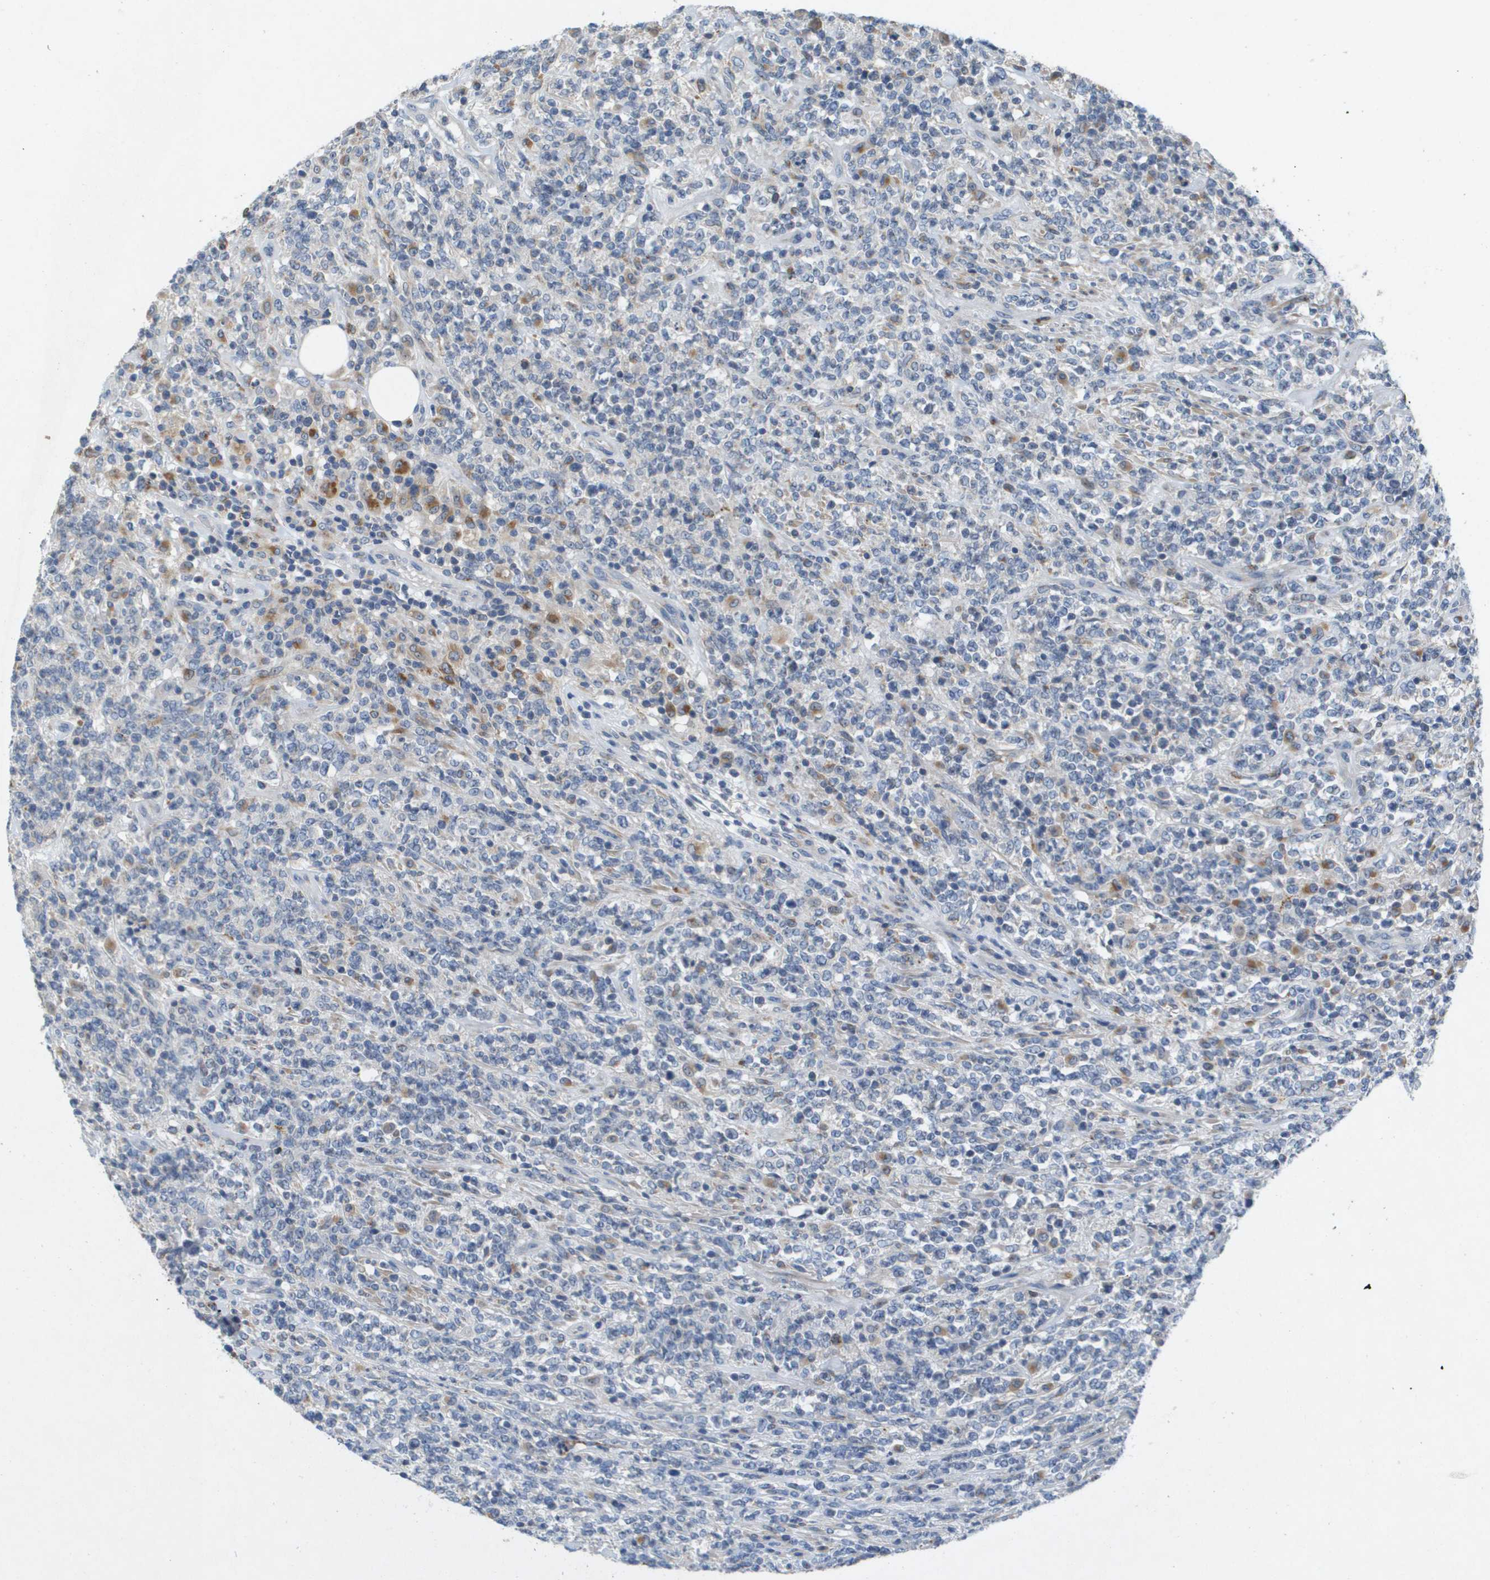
{"staining": {"intensity": "negative", "quantity": "none", "location": "none"}, "tissue": "lymphoma", "cell_type": "Tumor cells", "image_type": "cancer", "snomed": [{"axis": "morphology", "description": "Malignant lymphoma, non-Hodgkin's type, High grade"}, {"axis": "topography", "description": "Soft tissue"}], "caption": "An image of lymphoma stained for a protein reveals no brown staining in tumor cells. (Stains: DAB IHC with hematoxylin counter stain, Microscopy: brightfield microscopy at high magnification).", "gene": "B3GNT5", "patient": {"sex": "male", "age": 18}}